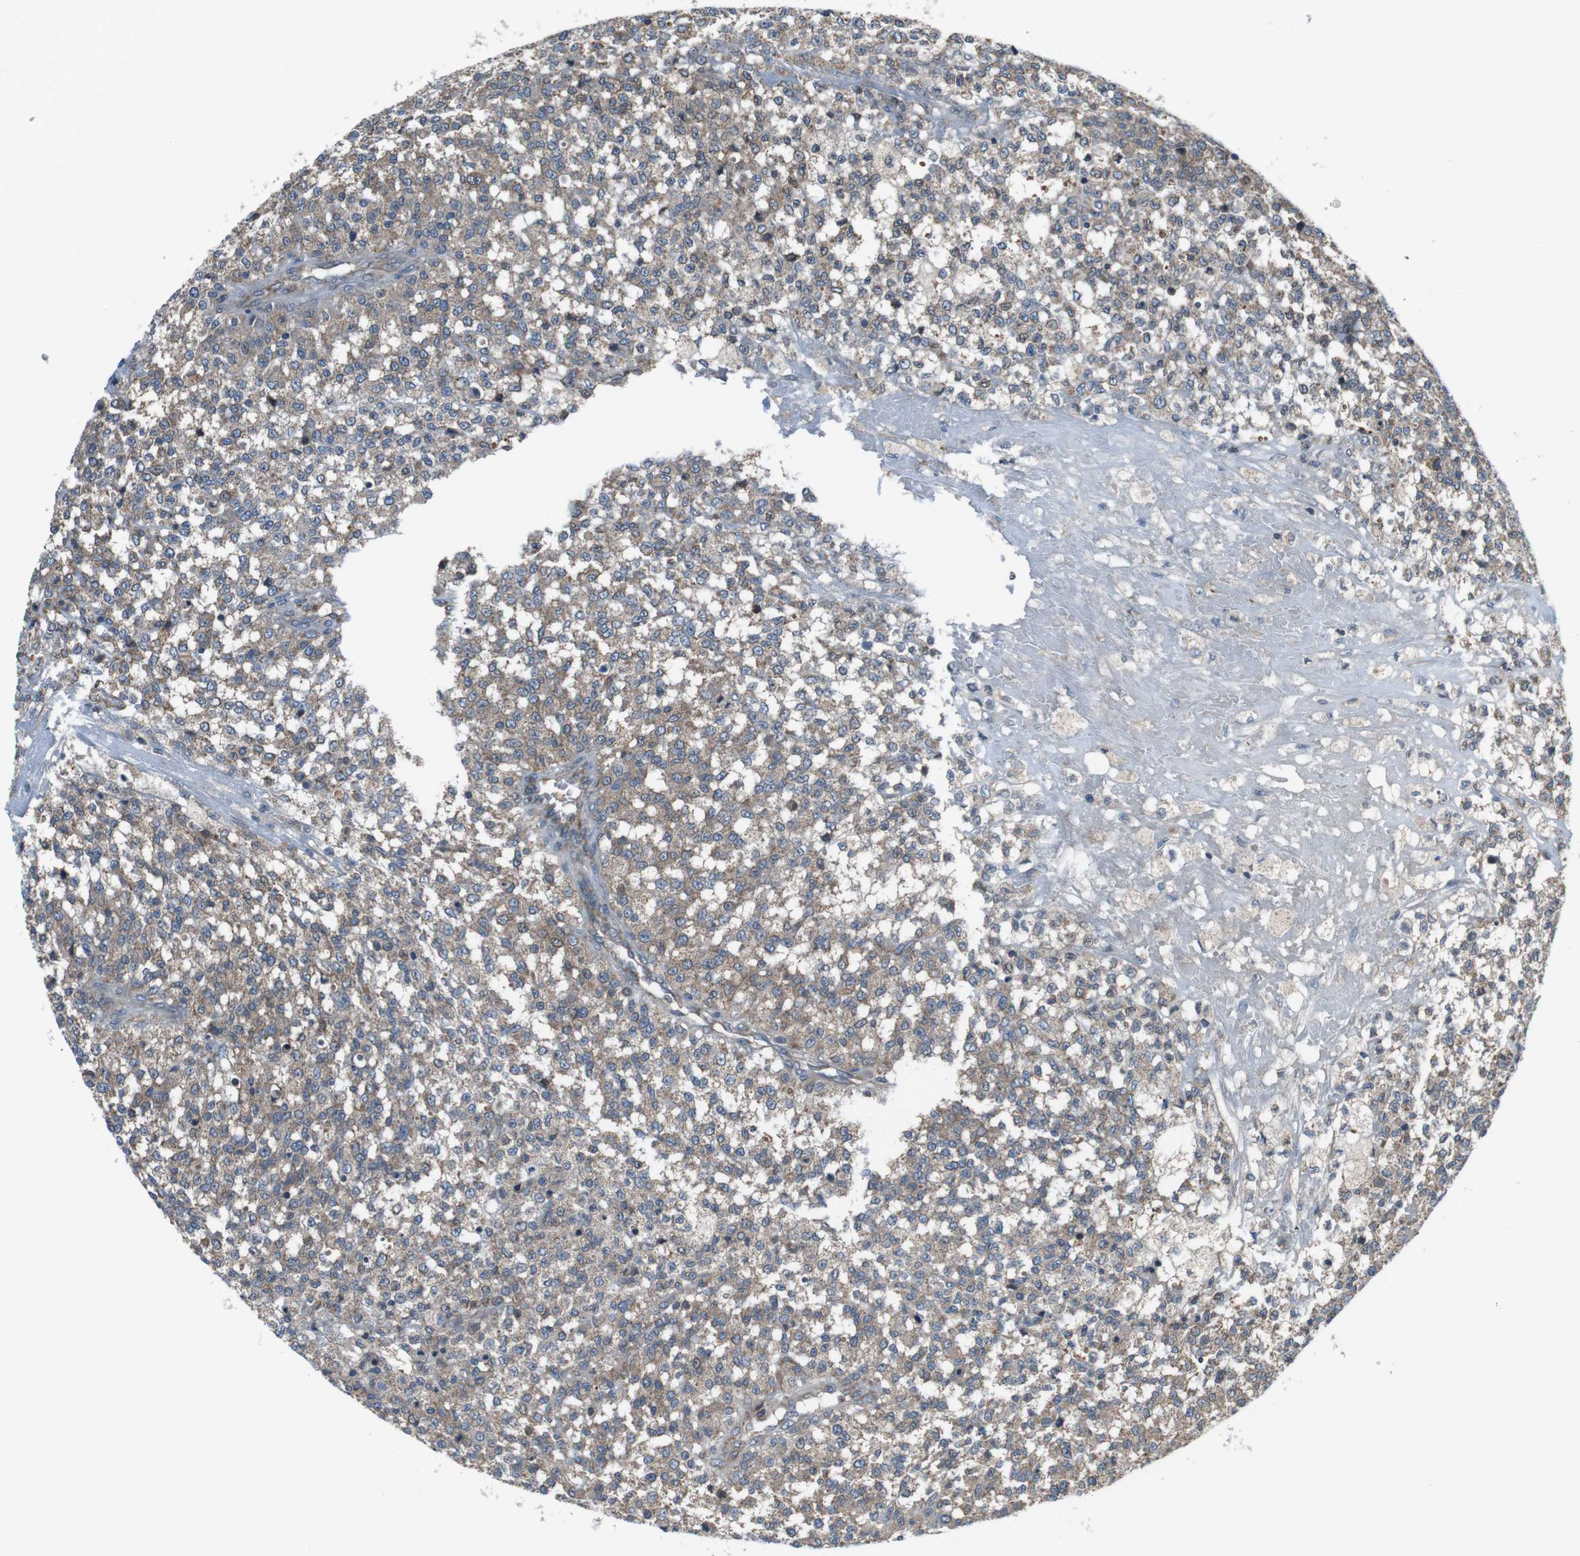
{"staining": {"intensity": "weak", "quantity": ">75%", "location": "cytoplasmic/membranous"}, "tissue": "testis cancer", "cell_type": "Tumor cells", "image_type": "cancer", "snomed": [{"axis": "morphology", "description": "Seminoma, NOS"}, {"axis": "topography", "description": "Testis"}], "caption": "This is an image of IHC staining of testis seminoma, which shows weak staining in the cytoplasmic/membranous of tumor cells.", "gene": "SSR3", "patient": {"sex": "male", "age": 59}}